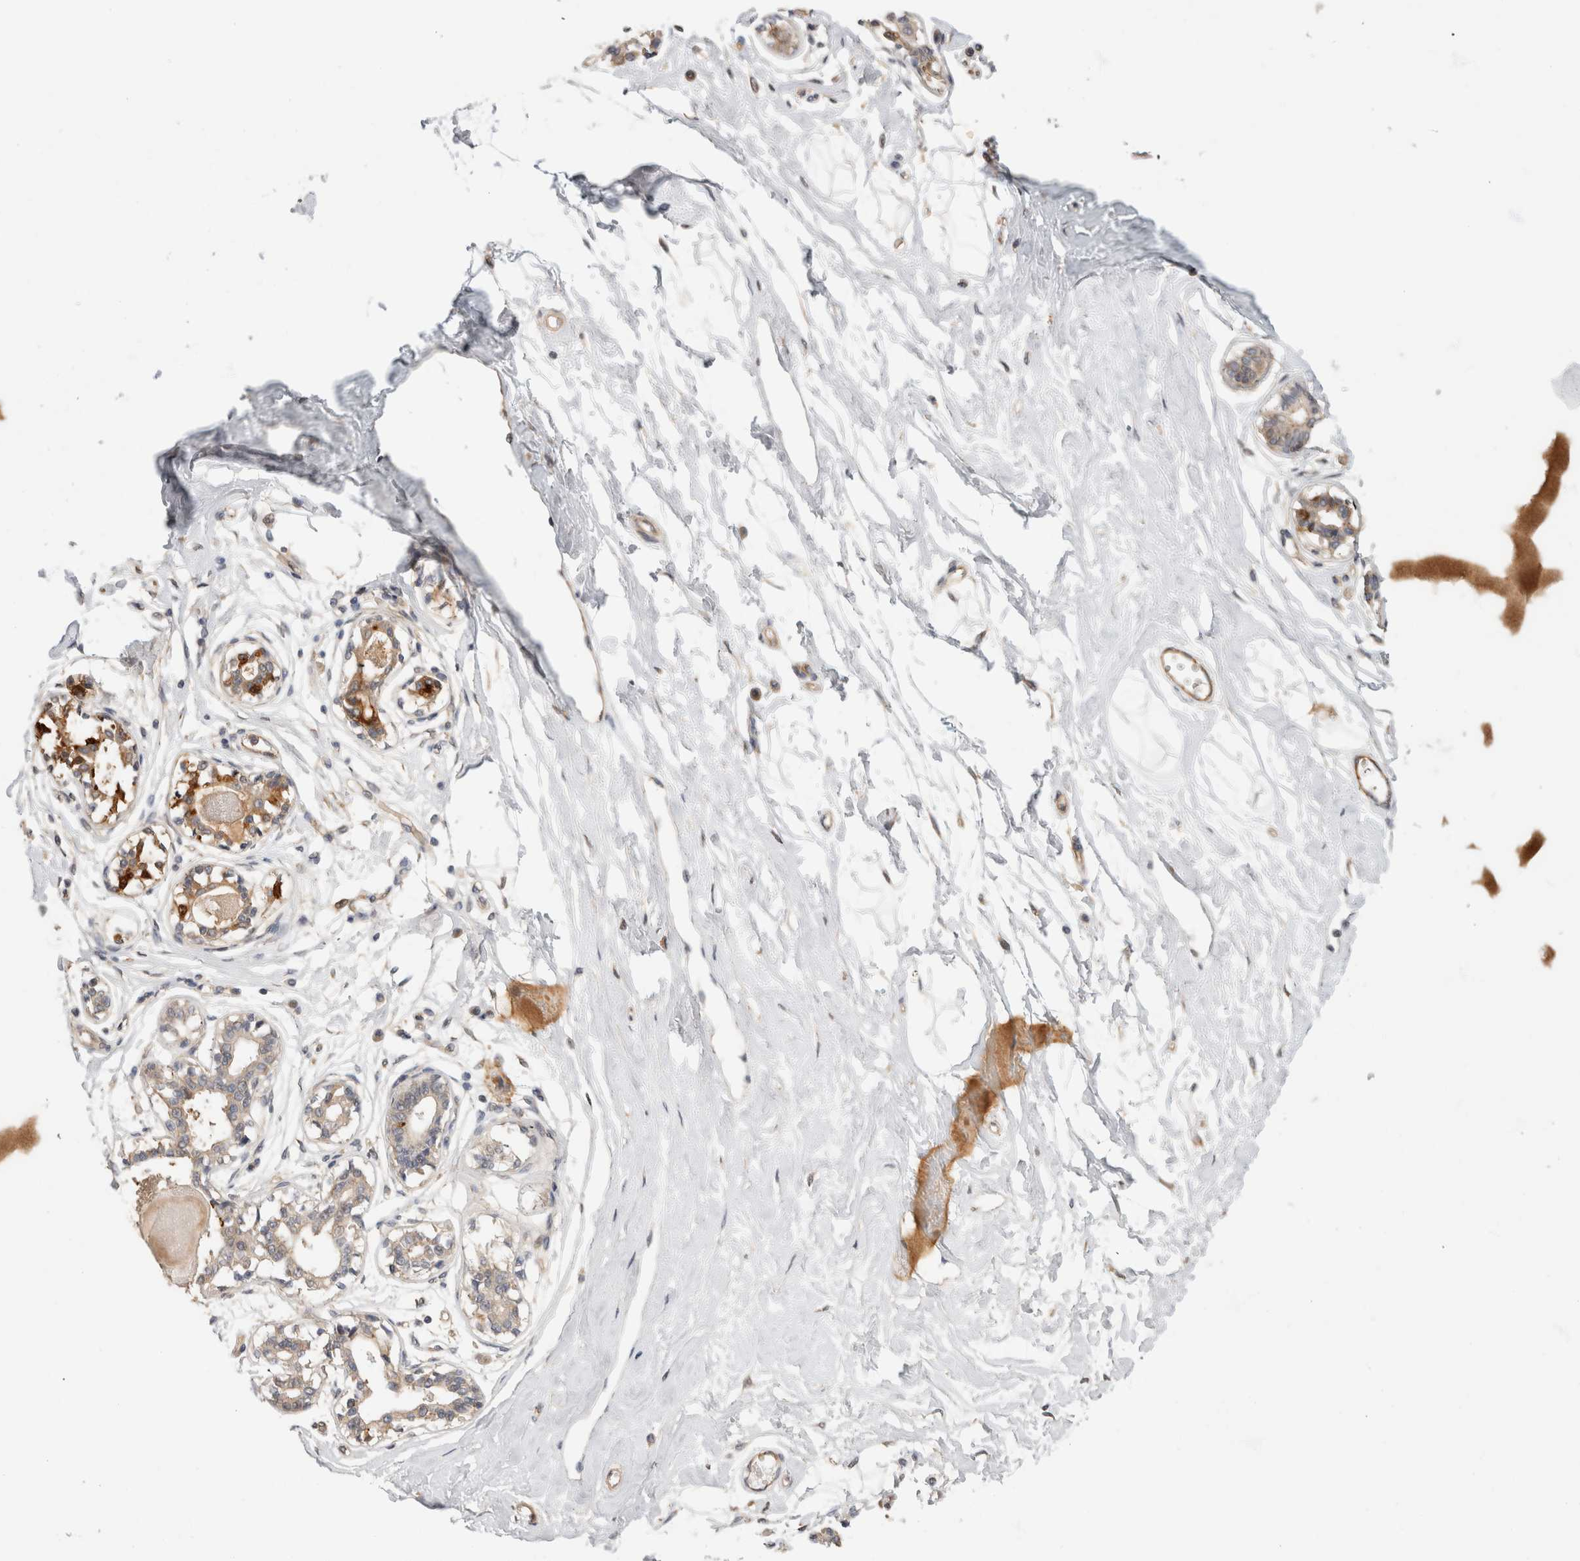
{"staining": {"intensity": "negative", "quantity": "none", "location": "none"}, "tissue": "breast", "cell_type": "Adipocytes", "image_type": "normal", "snomed": [{"axis": "morphology", "description": "Normal tissue, NOS"}, {"axis": "topography", "description": "Breast"}], "caption": "Immunohistochemistry photomicrograph of normal breast: human breast stained with DAB (3,3'-diaminobenzidine) exhibits no significant protein expression in adipocytes.", "gene": "PGM1", "patient": {"sex": "female", "age": 45}}